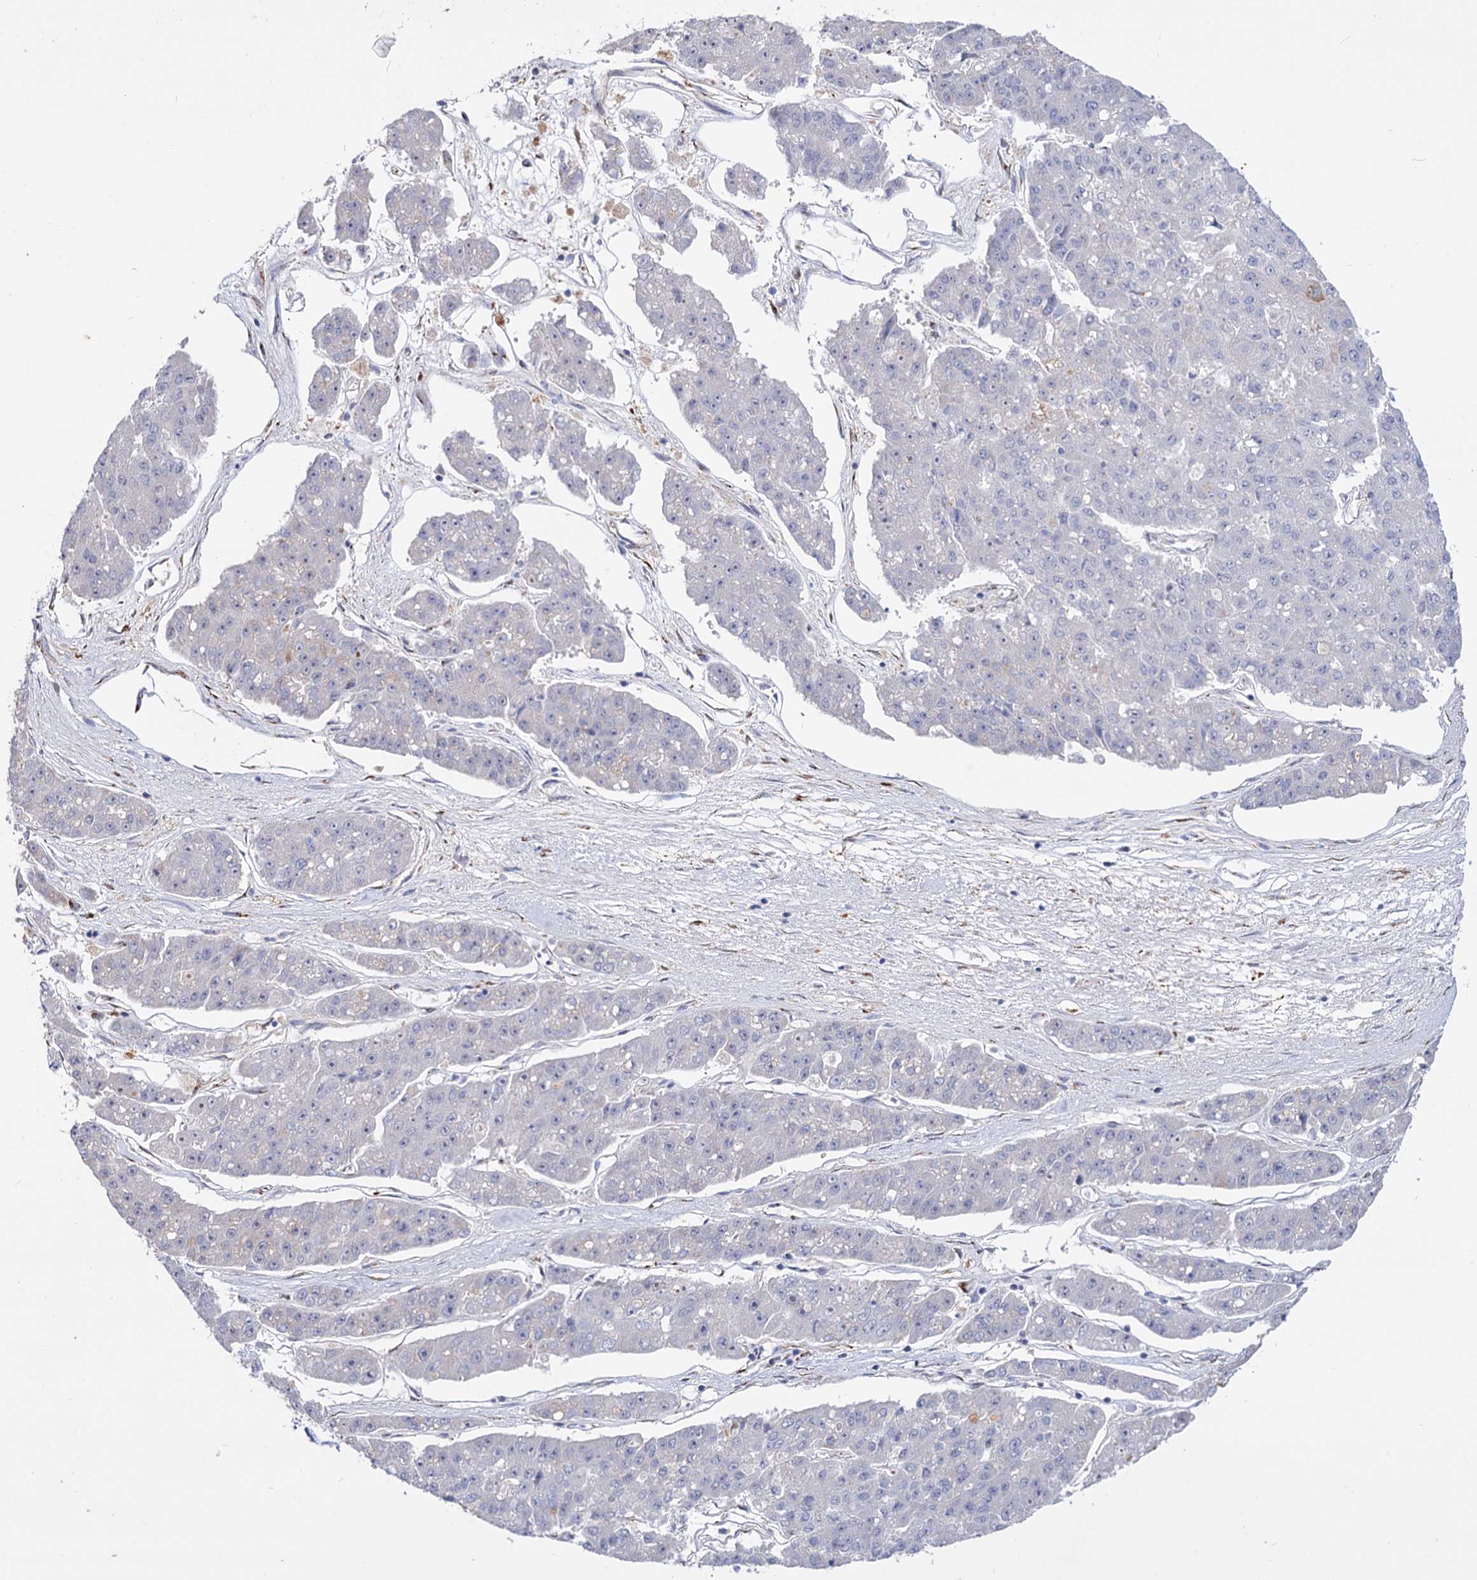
{"staining": {"intensity": "negative", "quantity": "none", "location": "none"}, "tissue": "pancreatic cancer", "cell_type": "Tumor cells", "image_type": "cancer", "snomed": [{"axis": "morphology", "description": "Adenocarcinoma, NOS"}, {"axis": "topography", "description": "Pancreas"}], "caption": "Pancreatic adenocarcinoma was stained to show a protein in brown. There is no significant staining in tumor cells.", "gene": "C11orf96", "patient": {"sex": "male", "age": 50}}